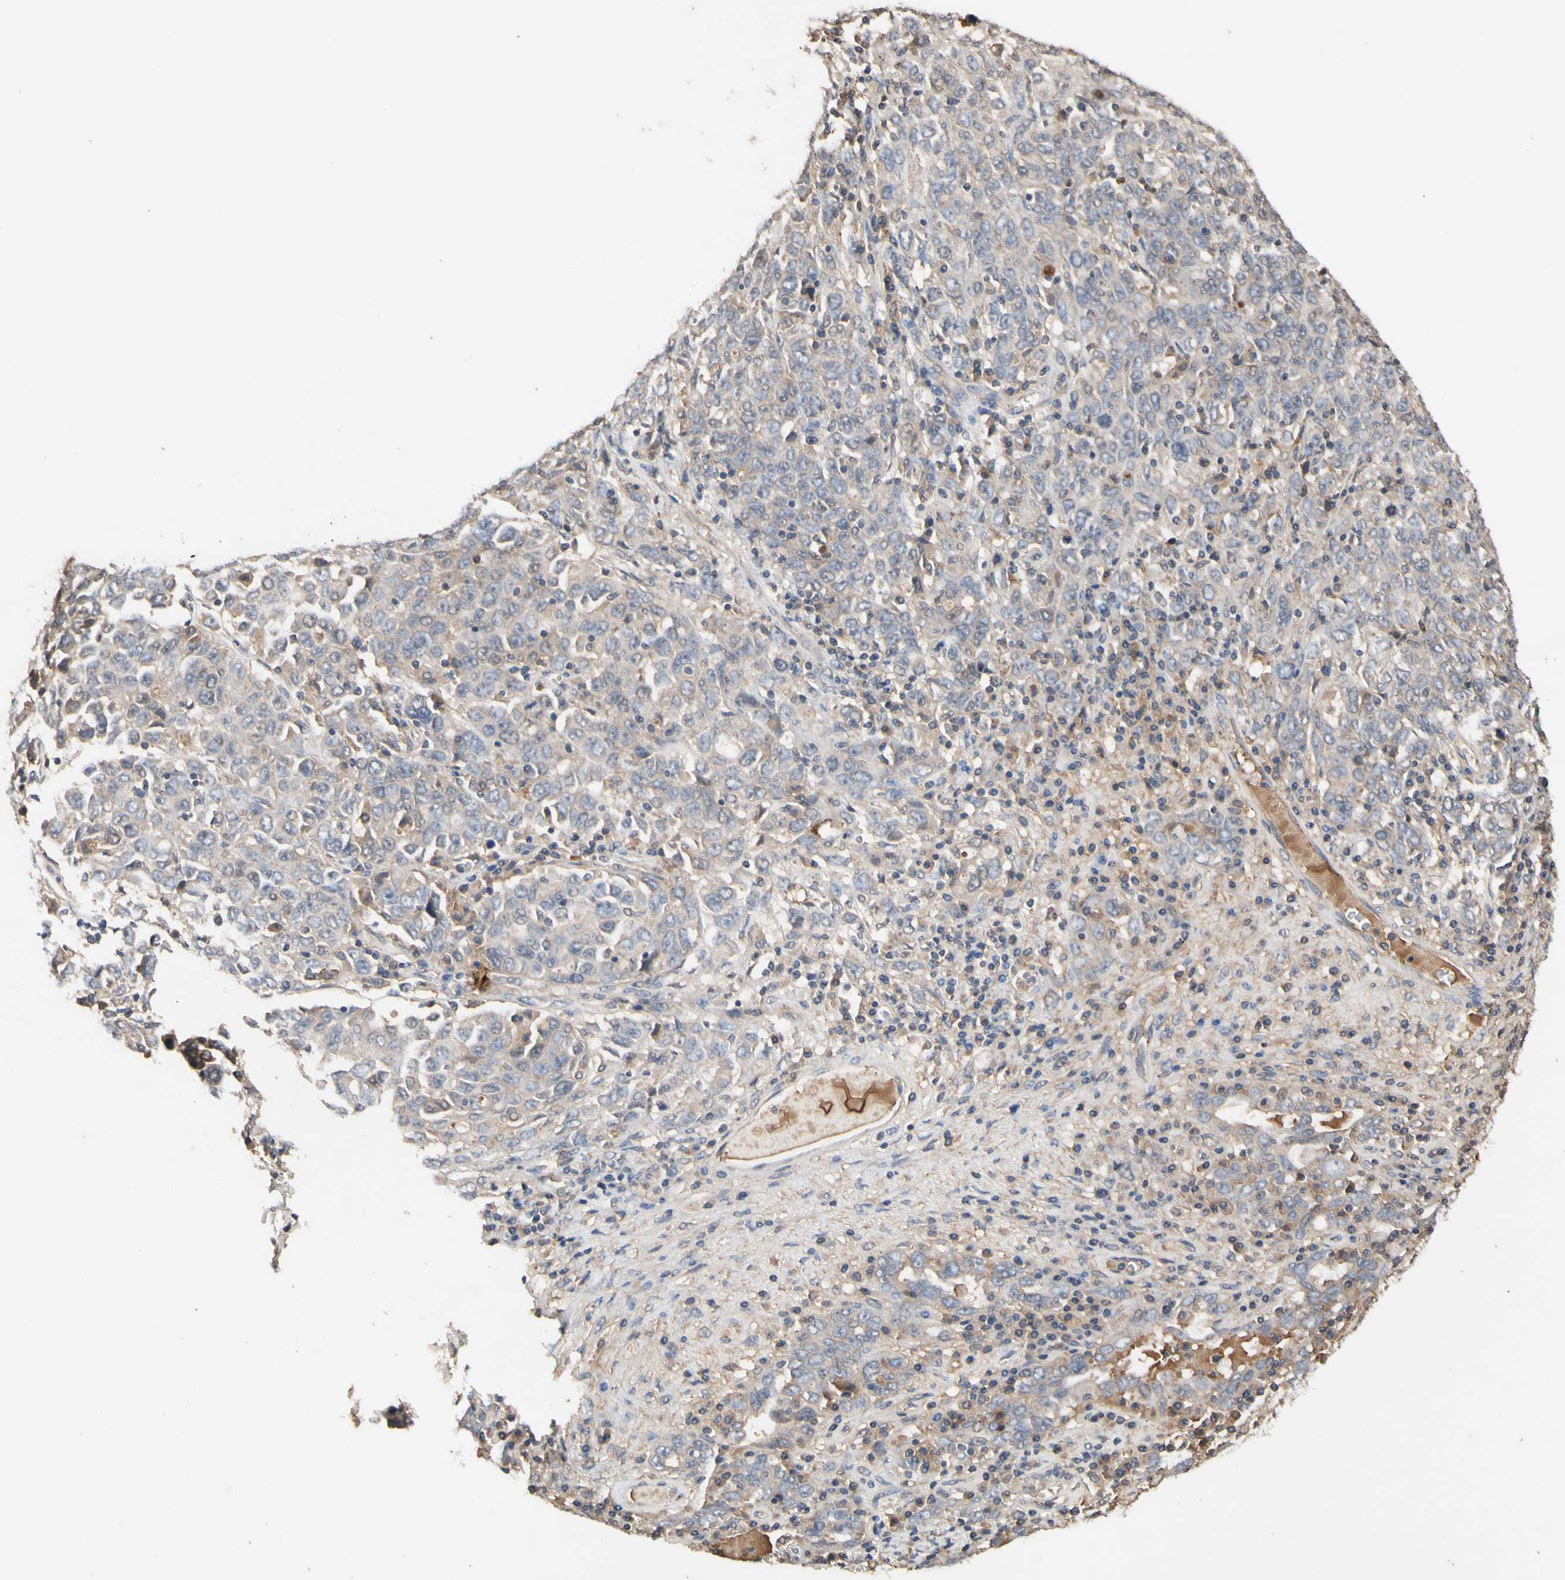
{"staining": {"intensity": "moderate", "quantity": "<25%", "location": "cytoplasmic/membranous"}, "tissue": "ovarian cancer", "cell_type": "Tumor cells", "image_type": "cancer", "snomed": [{"axis": "morphology", "description": "Carcinoma, endometroid"}, {"axis": "topography", "description": "Ovary"}], "caption": "An image of human endometroid carcinoma (ovarian) stained for a protein demonstrates moderate cytoplasmic/membranous brown staining in tumor cells. (brown staining indicates protein expression, while blue staining denotes nuclei).", "gene": "NECTIN3", "patient": {"sex": "female", "age": 62}}